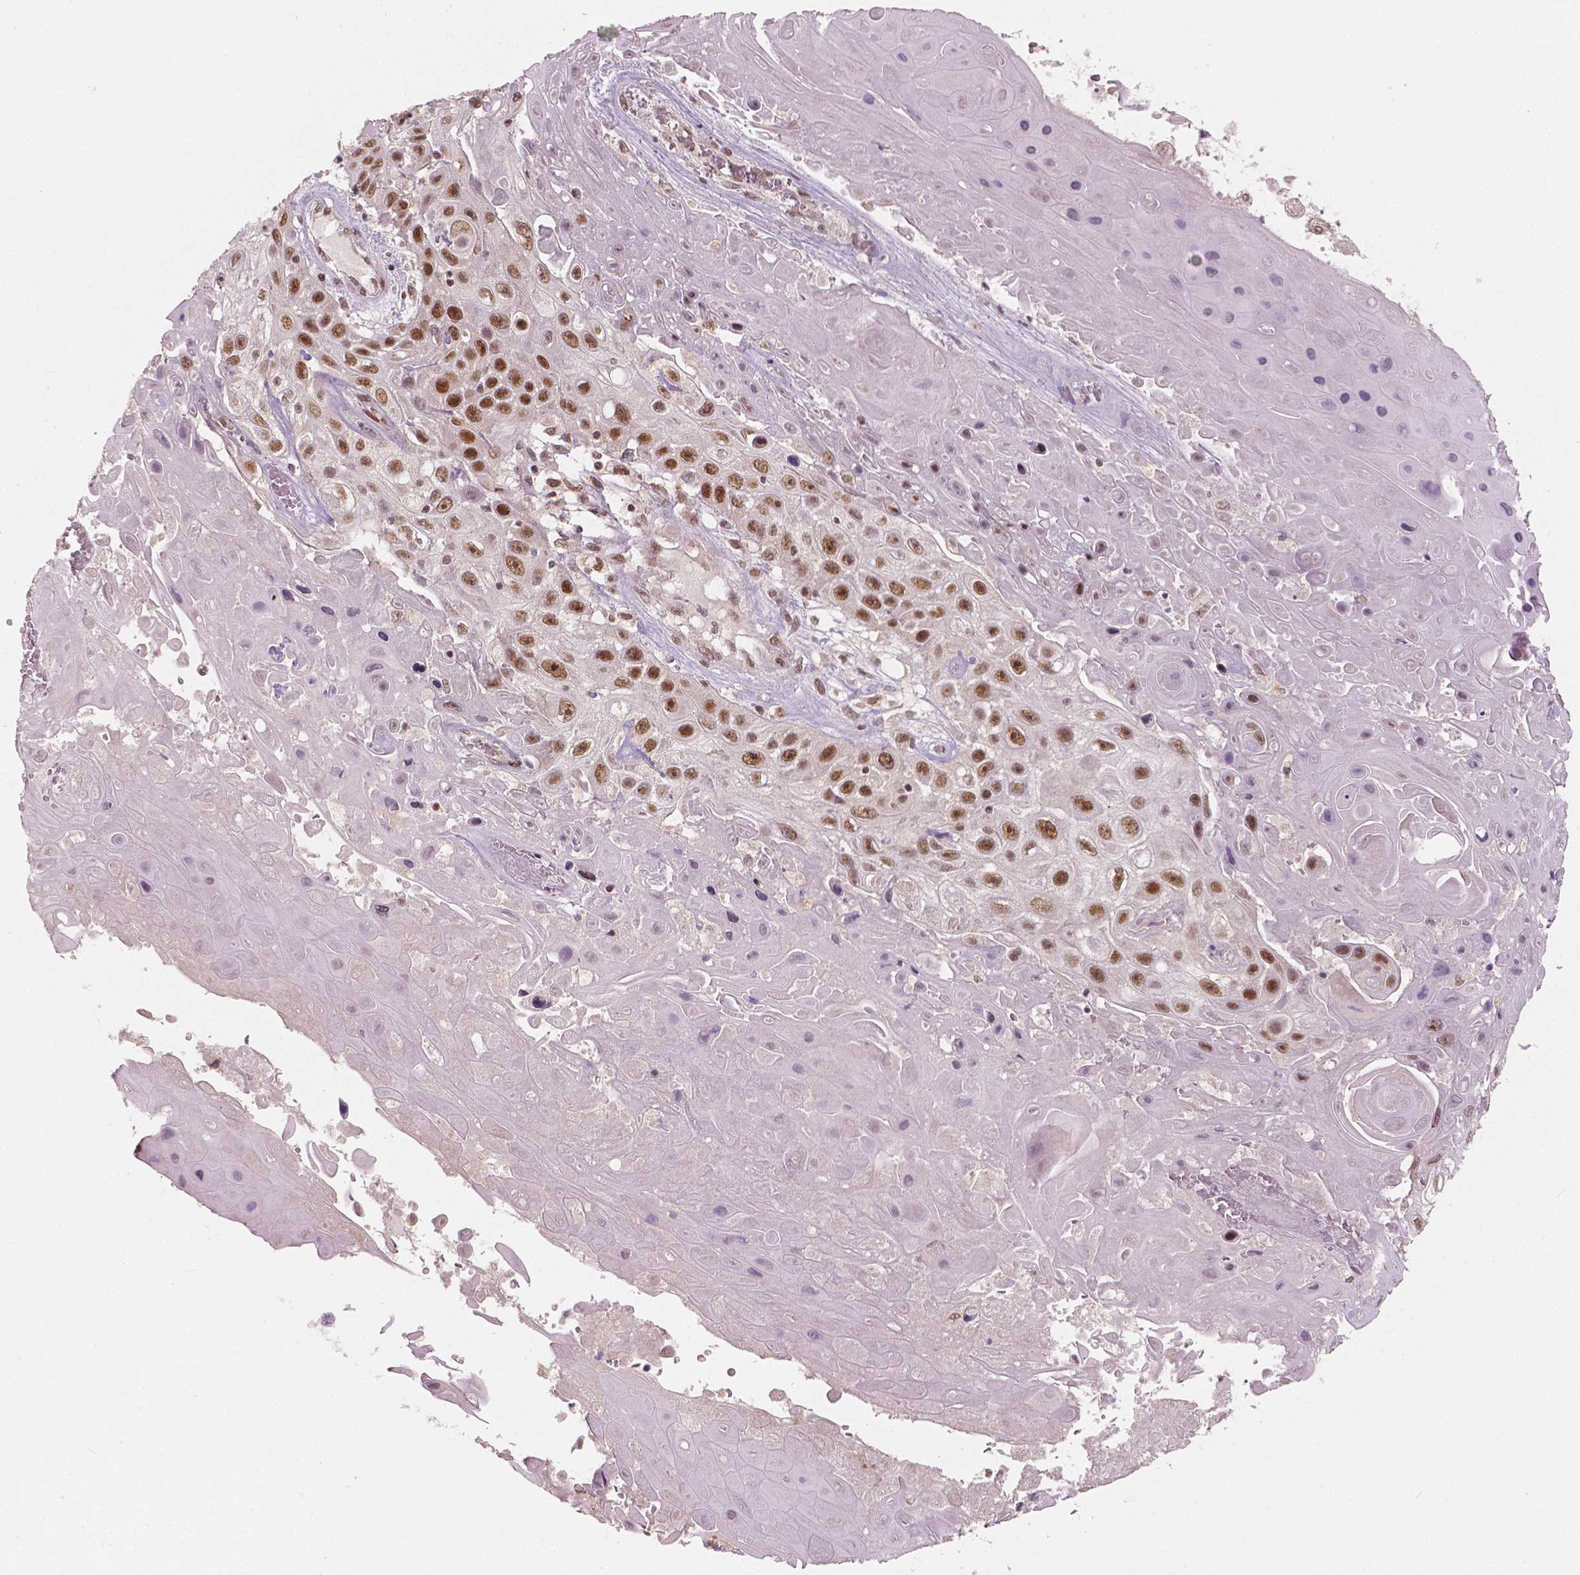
{"staining": {"intensity": "strong", "quantity": ">75%", "location": "nuclear"}, "tissue": "skin cancer", "cell_type": "Tumor cells", "image_type": "cancer", "snomed": [{"axis": "morphology", "description": "Squamous cell carcinoma, NOS"}, {"axis": "topography", "description": "Skin"}], "caption": "This is an image of immunohistochemistry (IHC) staining of squamous cell carcinoma (skin), which shows strong positivity in the nuclear of tumor cells.", "gene": "NSD2", "patient": {"sex": "male", "age": 82}}